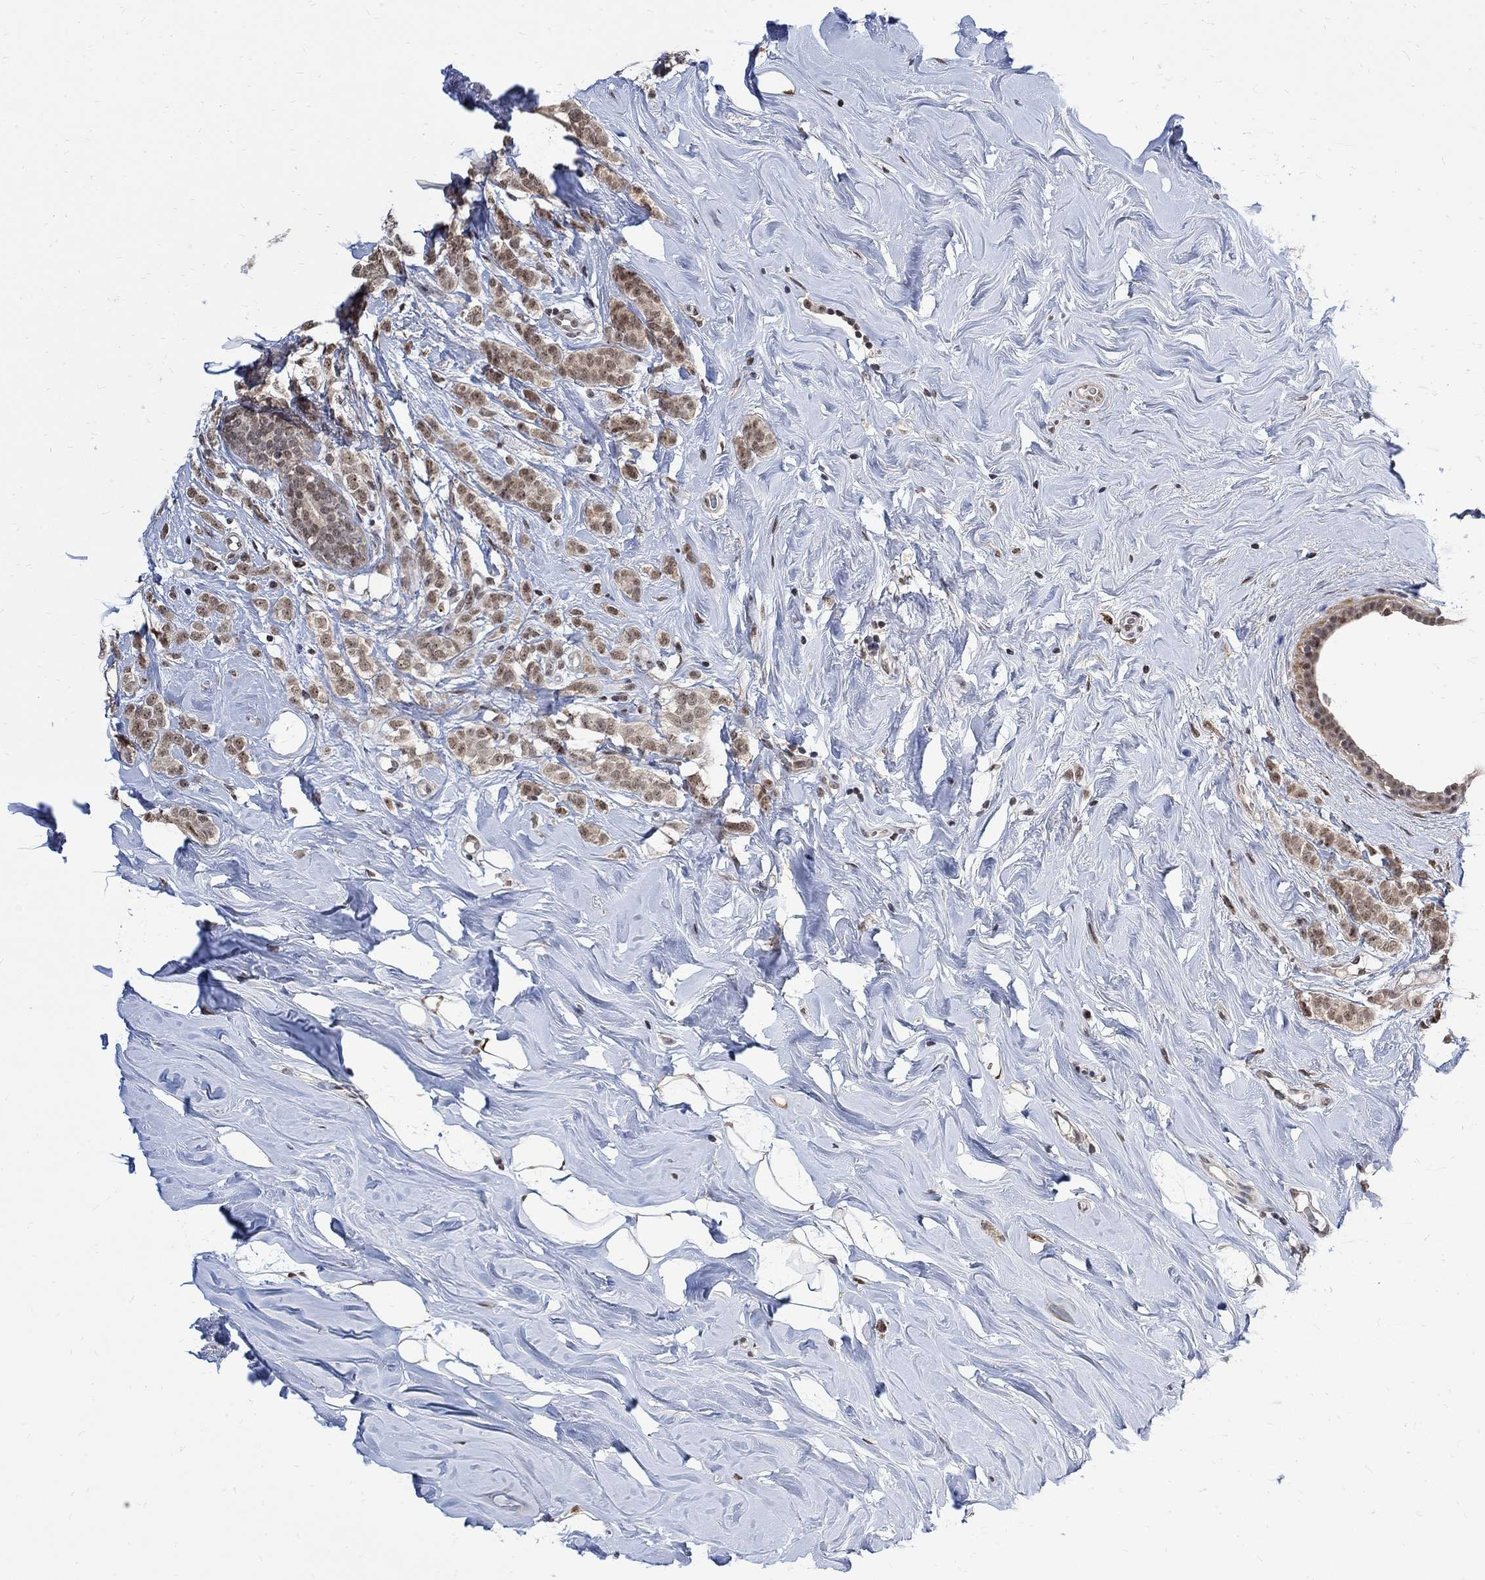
{"staining": {"intensity": "weak", "quantity": ">75%", "location": "nuclear"}, "tissue": "breast cancer", "cell_type": "Tumor cells", "image_type": "cancer", "snomed": [{"axis": "morphology", "description": "Lobular carcinoma"}, {"axis": "topography", "description": "Breast"}], "caption": "Lobular carcinoma (breast) tissue reveals weak nuclear staining in approximately >75% of tumor cells", "gene": "E4F1", "patient": {"sex": "female", "age": 49}}